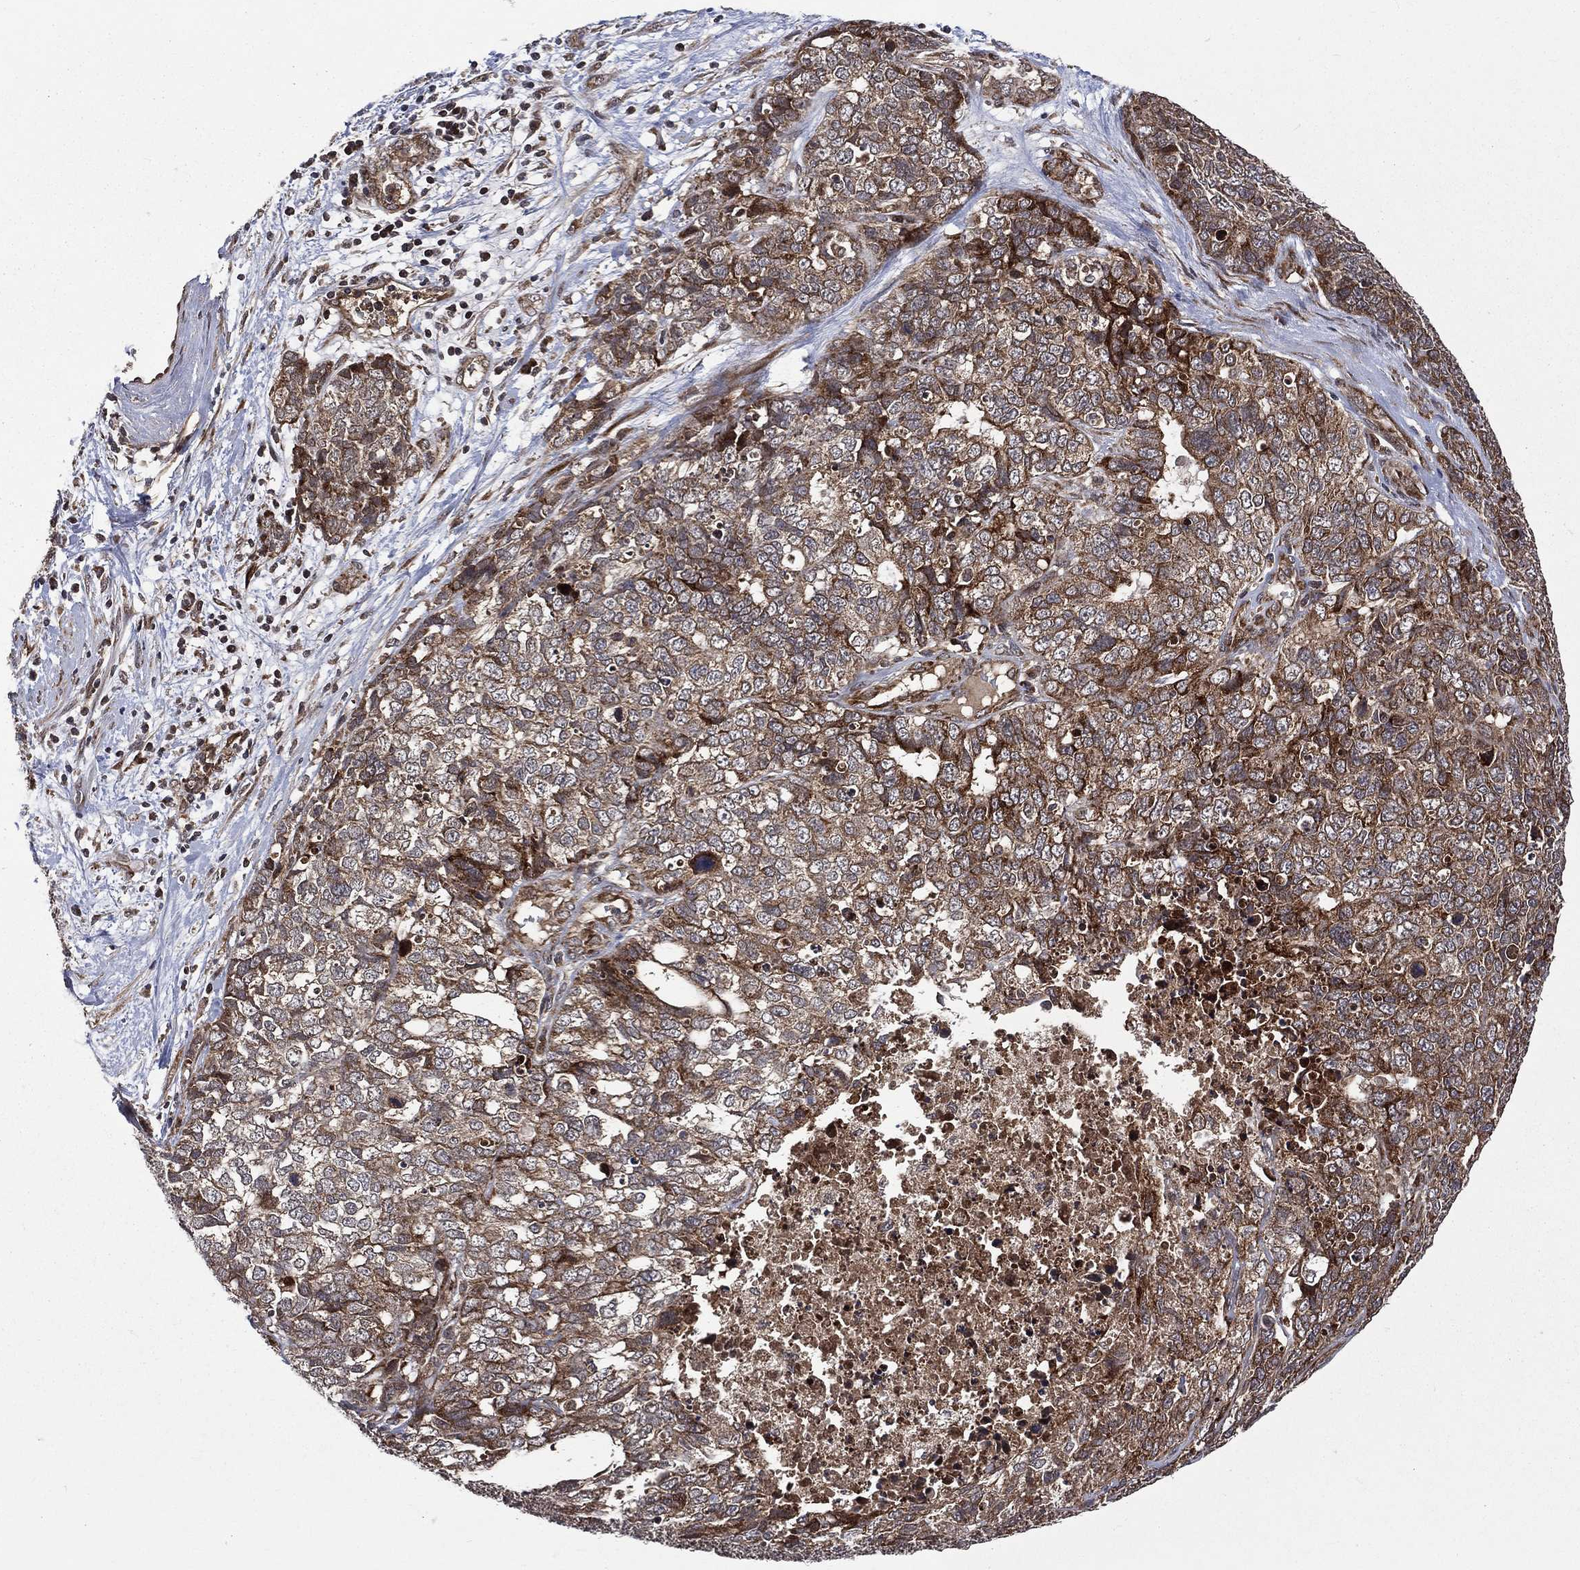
{"staining": {"intensity": "strong", "quantity": "25%-75%", "location": "cytoplasmic/membranous"}, "tissue": "cervical cancer", "cell_type": "Tumor cells", "image_type": "cancer", "snomed": [{"axis": "morphology", "description": "Squamous cell carcinoma, NOS"}, {"axis": "topography", "description": "Cervix"}], "caption": "Immunohistochemical staining of squamous cell carcinoma (cervical) exhibits strong cytoplasmic/membranous protein positivity in approximately 25%-75% of tumor cells. (Stains: DAB in brown, nuclei in blue, Microscopy: brightfield microscopy at high magnification).", "gene": "RAB11FIP4", "patient": {"sex": "female", "age": 63}}